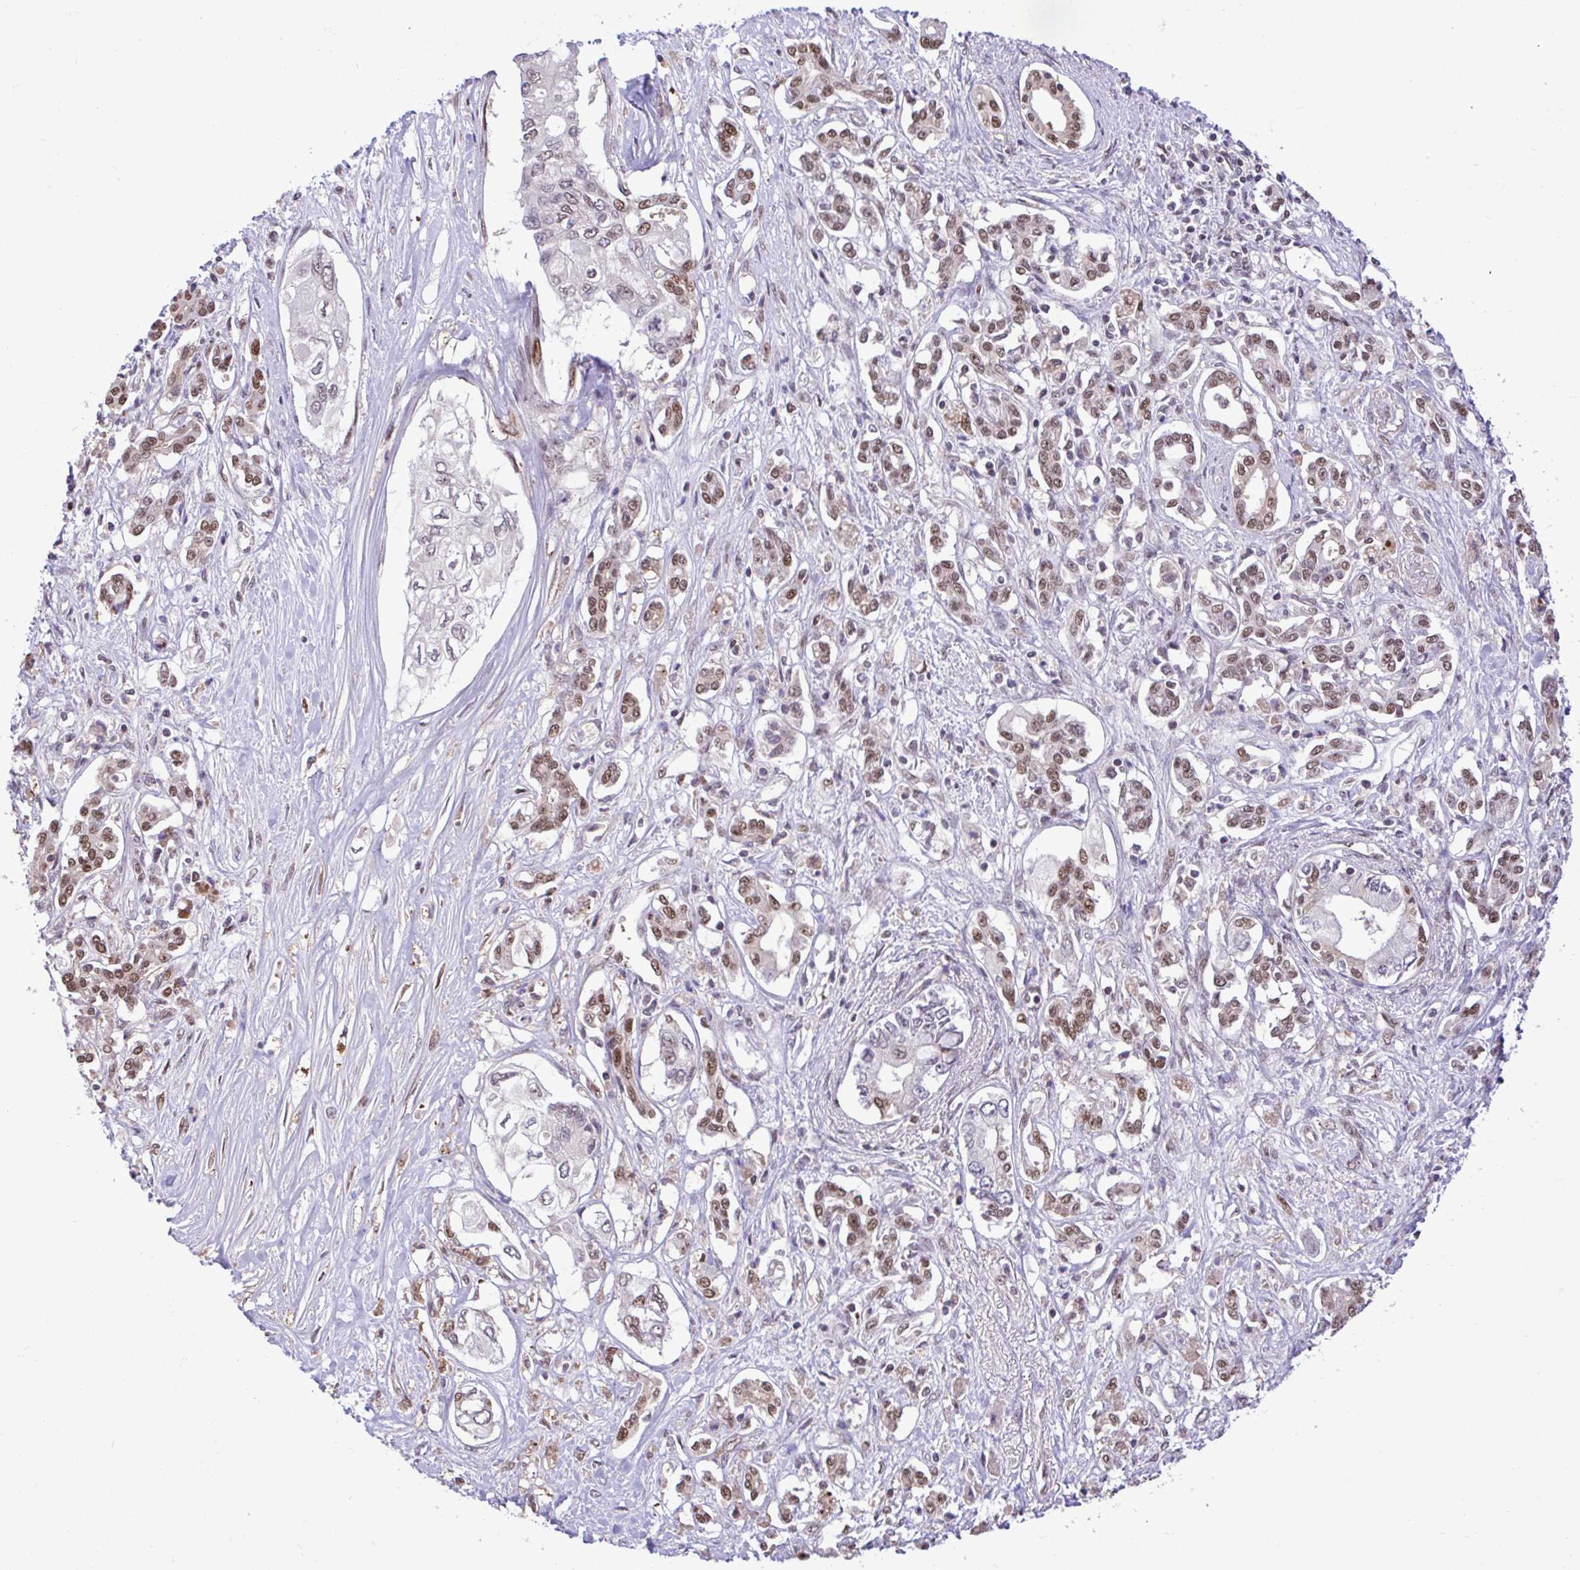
{"staining": {"intensity": "weak", "quantity": "<25%", "location": "nuclear"}, "tissue": "pancreatic cancer", "cell_type": "Tumor cells", "image_type": "cancer", "snomed": [{"axis": "morphology", "description": "Adenocarcinoma, NOS"}, {"axis": "topography", "description": "Pancreas"}], "caption": "The histopathology image reveals no staining of tumor cells in pancreatic cancer (adenocarcinoma).", "gene": "GLIS3", "patient": {"sex": "female", "age": 63}}